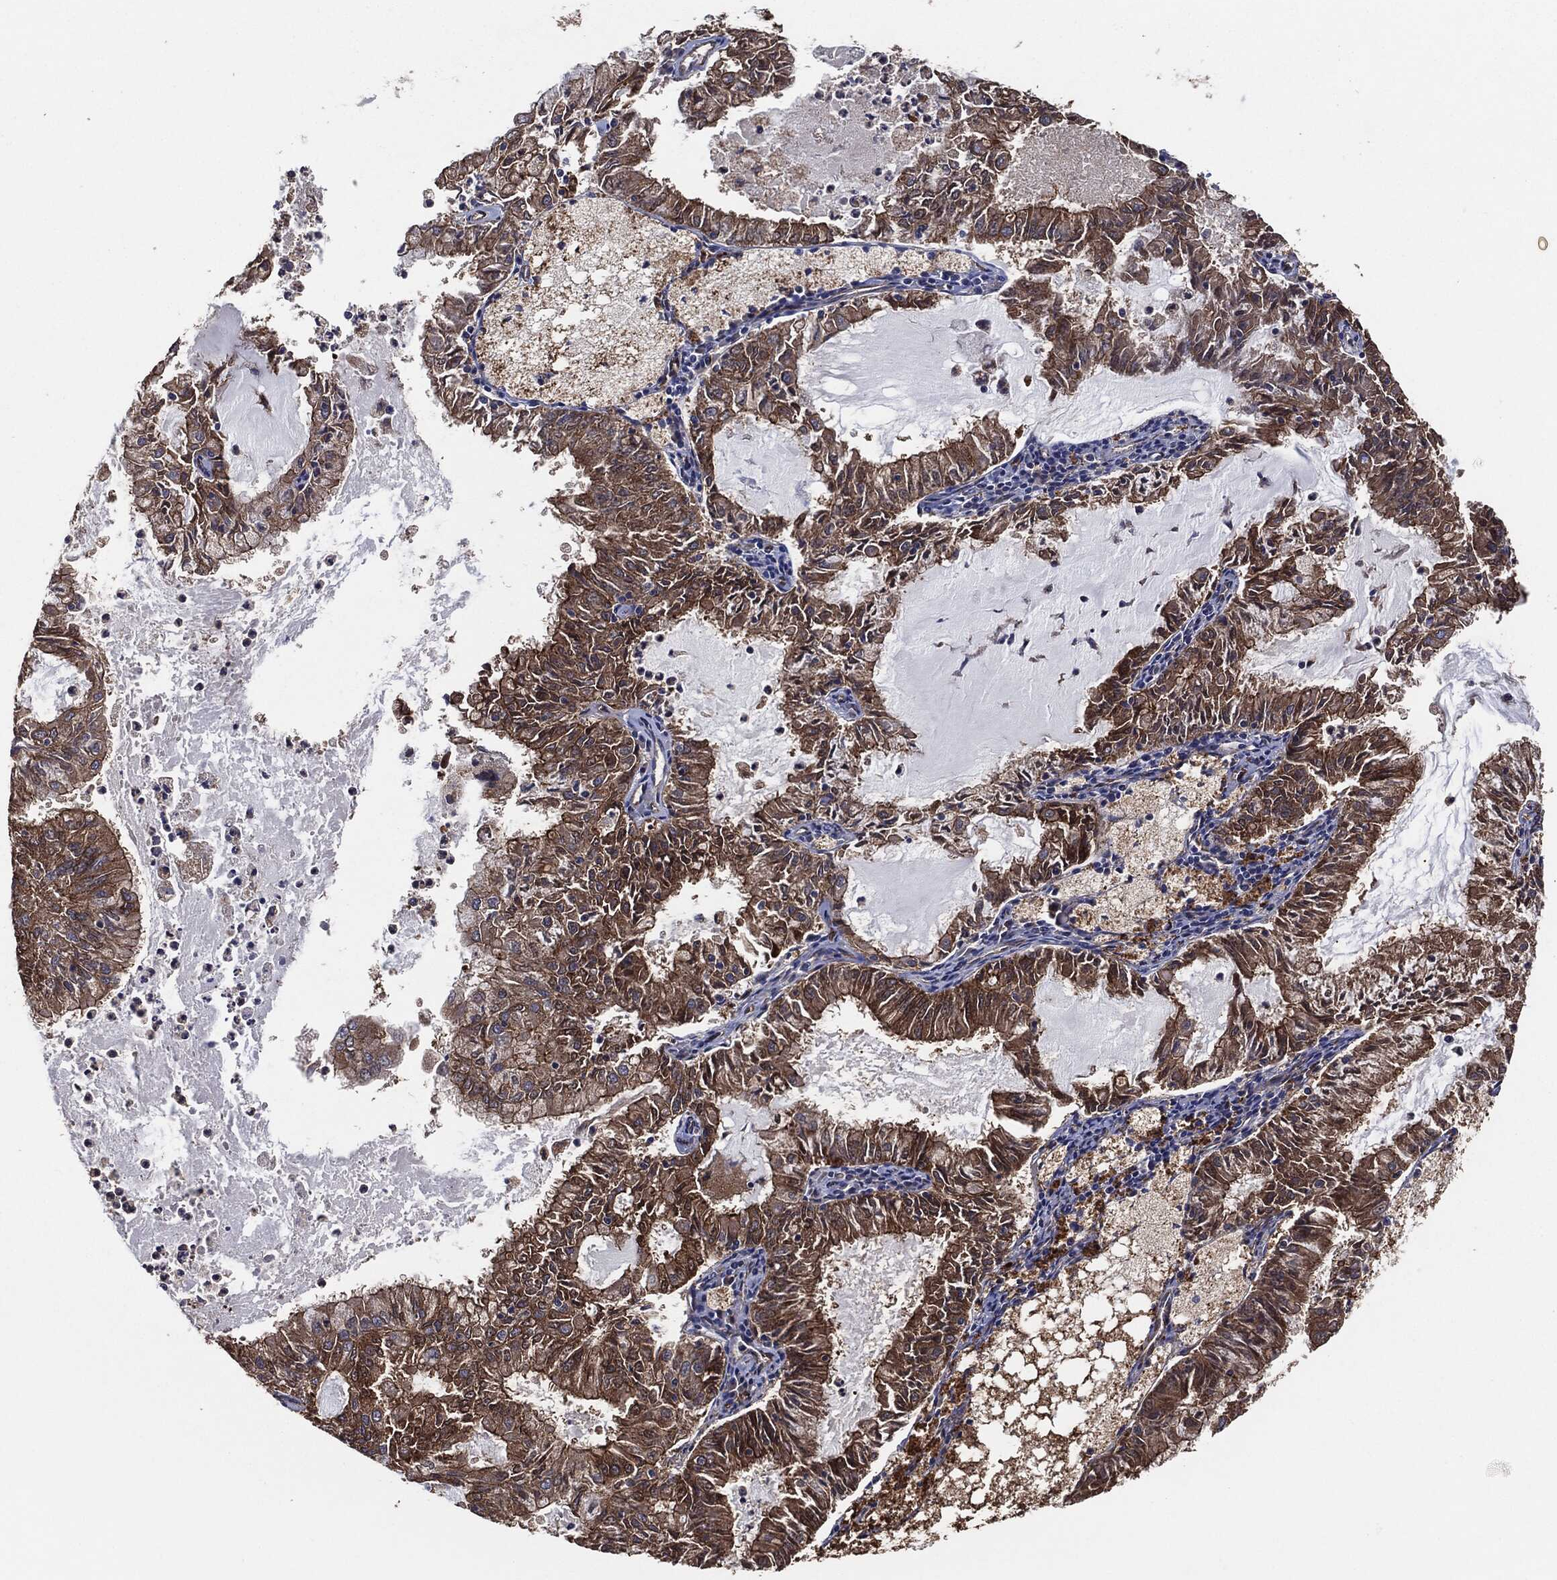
{"staining": {"intensity": "strong", "quantity": "25%-75%", "location": "cytoplasmic/membranous"}, "tissue": "endometrial cancer", "cell_type": "Tumor cells", "image_type": "cancer", "snomed": [{"axis": "morphology", "description": "Adenocarcinoma, NOS"}, {"axis": "topography", "description": "Endometrium"}], "caption": "Strong cytoplasmic/membranous protein staining is present in about 25%-75% of tumor cells in endometrial adenocarcinoma.", "gene": "CTNNA1", "patient": {"sex": "female", "age": 57}}